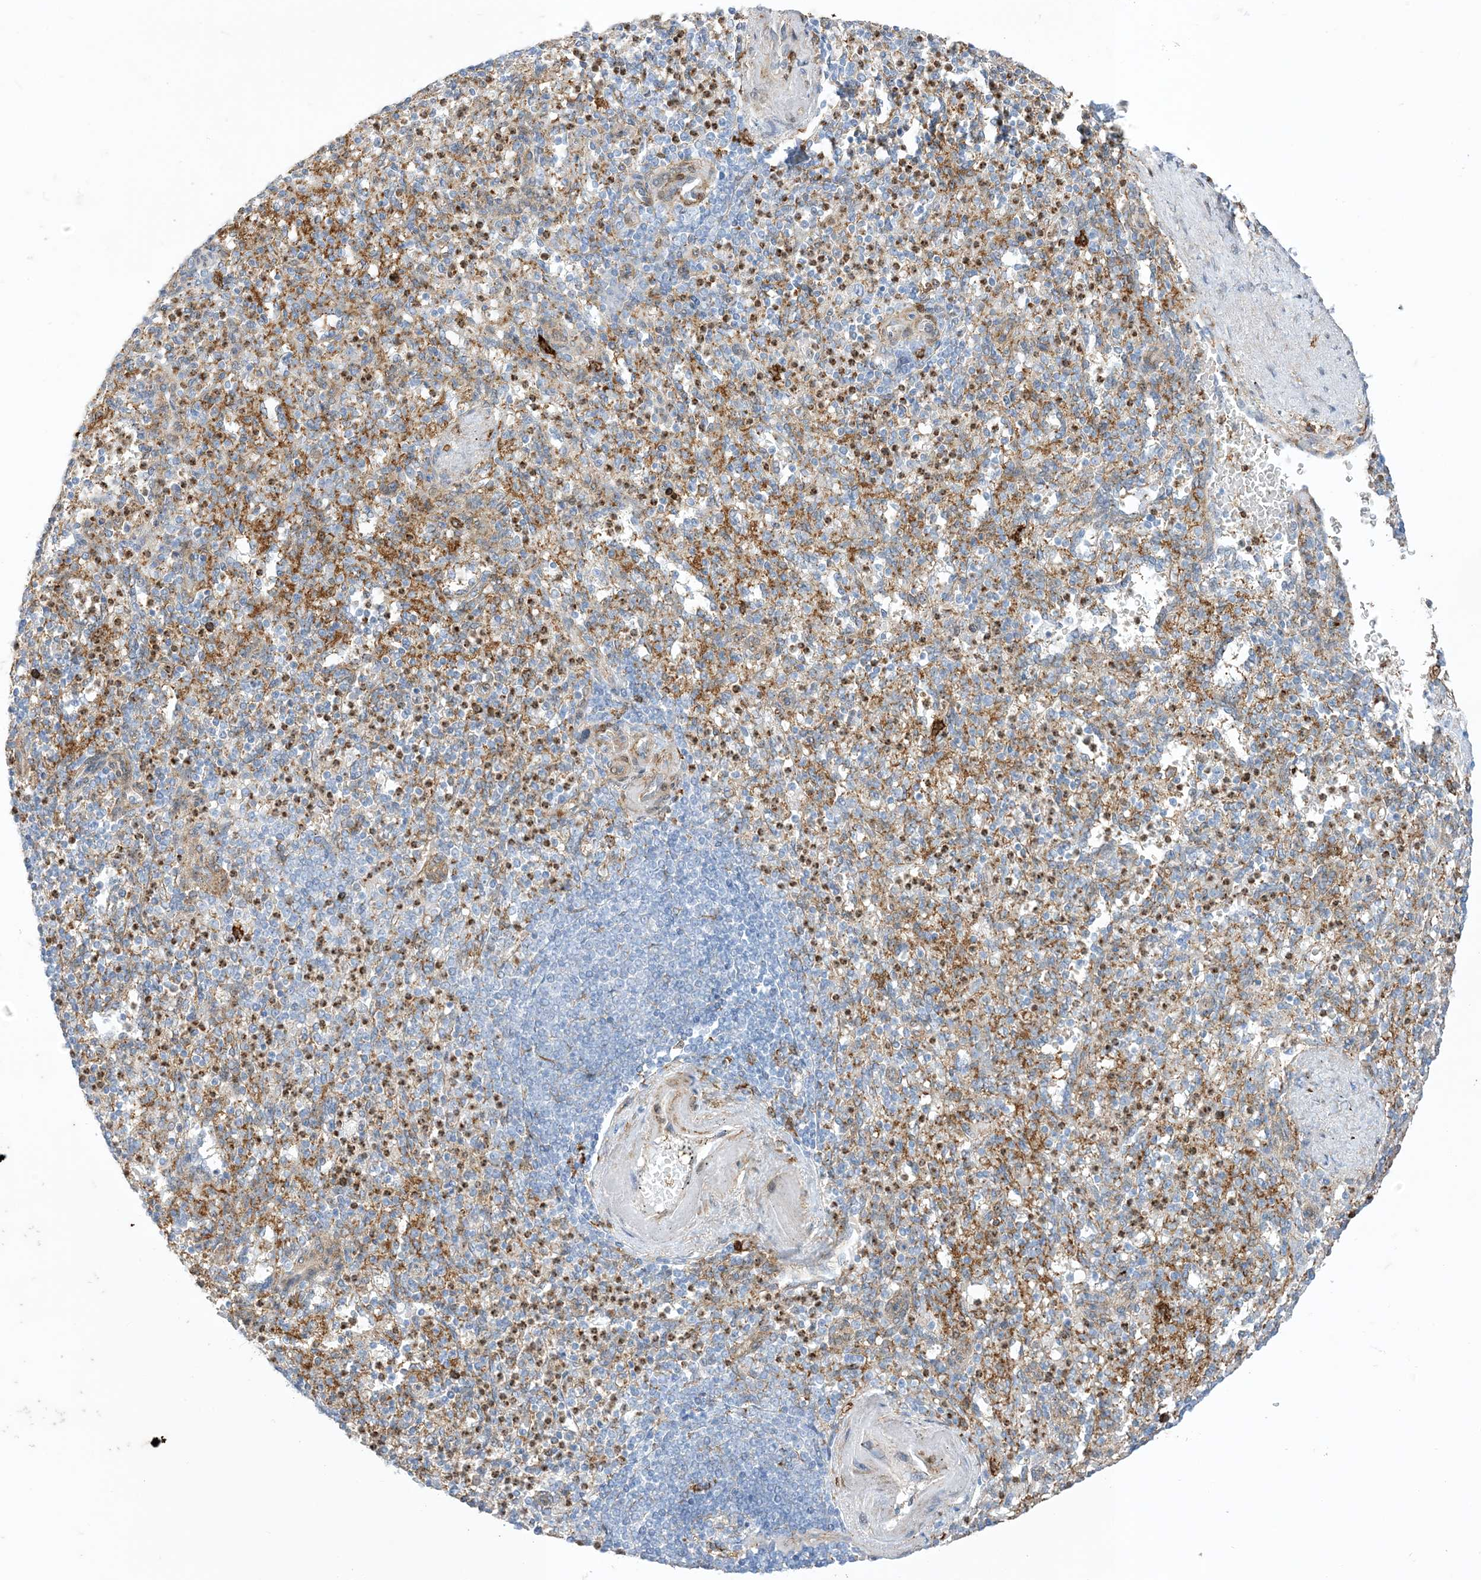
{"staining": {"intensity": "moderate", "quantity": "<25%", "location": "cytoplasmic/membranous"}, "tissue": "spleen", "cell_type": "Cells in red pulp", "image_type": "normal", "snomed": [{"axis": "morphology", "description": "Normal tissue, NOS"}, {"axis": "topography", "description": "Spleen"}], "caption": "Spleen stained with DAB (3,3'-diaminobenzidine) immunohistochemistry exhibits low levels of moderate cytoplasmic/membranous positivity in about <25% of cells in red pulp.", "gene": "GSN", "patient": {"sex": "female", "age": 74}}